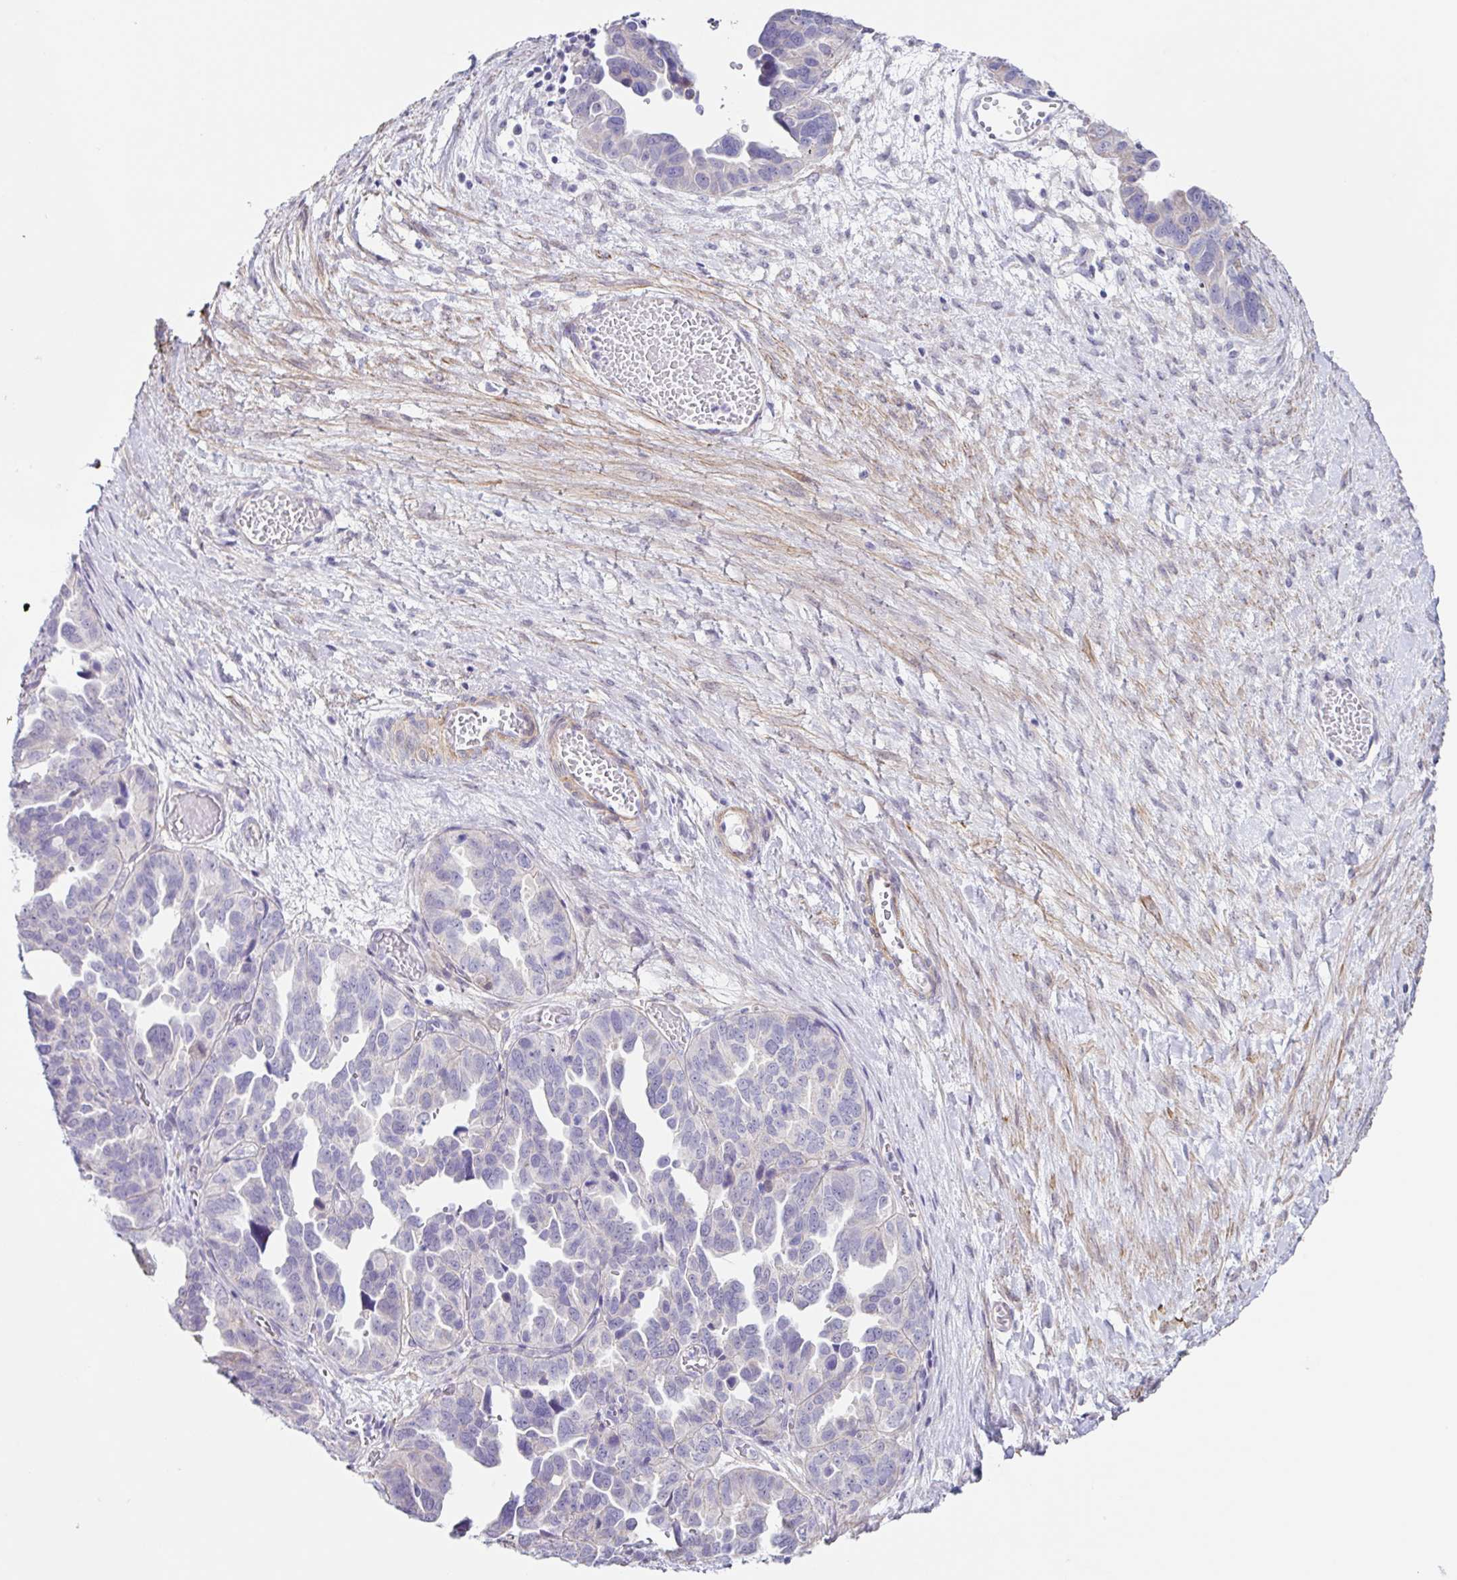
{"staining": {"intensity": "negative", "quantity": "none", "location": "none"}, "tissue": "ovarian cancer", "cell_type": "Tumor cells", "image_type": "cancer", "snomed": [{"axis": "morphology", "description": "Cystadenocarcinoma, serous, NOS"}, {"axis": "topography", "description": "Ovary"}], "caption": "DAB (3,3'-diaminobenzidine) immunohistochemical staining of ovarian cancer (serous cystadenocarcinoma) demonstrates no significant expression in tumor cells.", "gene": "DCAF17", "patient": {"sex": "female", "age": 64}}